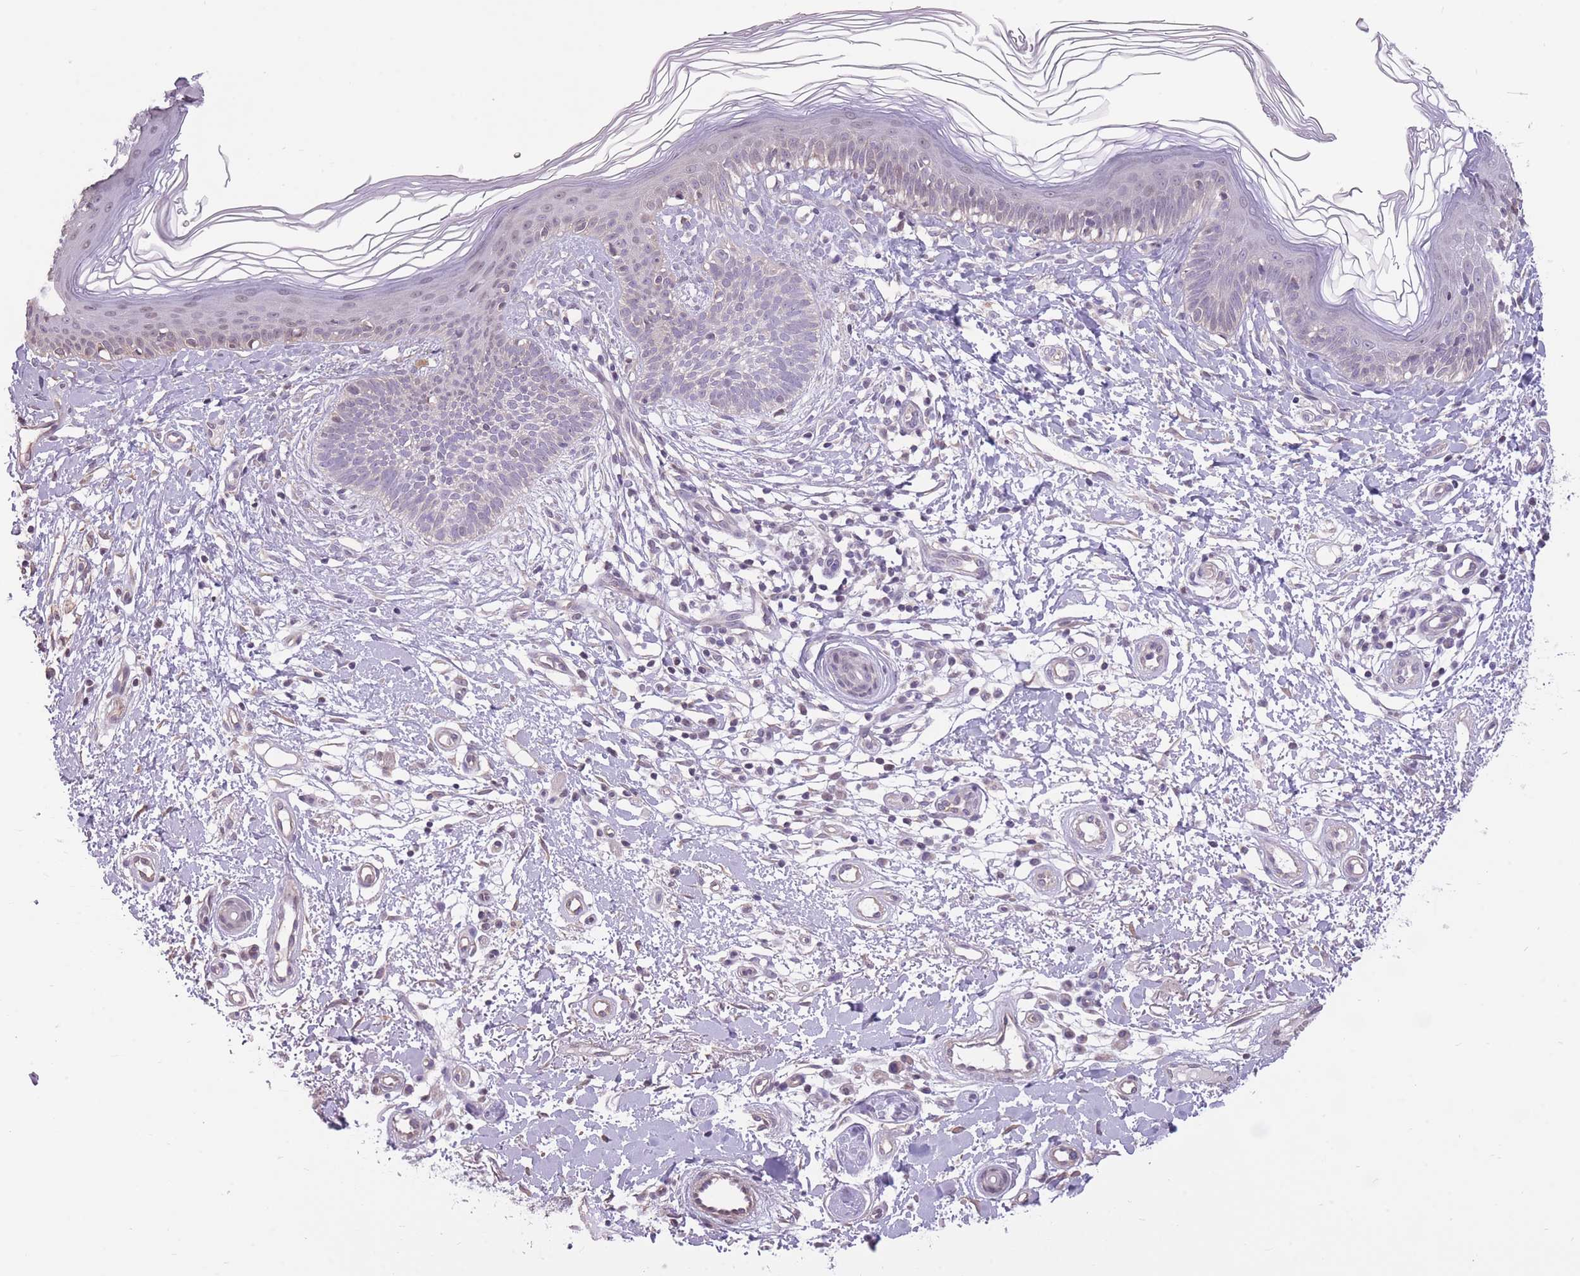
{"staining": {"intensity": "negative", "quantity": "none", "location": "none"}, "tissue": "skin cancer", "cell_type": "Tumor cells", "image_type": "cancer", "snomed": [{"axis": "morphology", "description": "Basal cell carcinoma"}, {"axis": "topography", "description": "Skin"}], "caption": "Immunohistochemical staining of basal cell carcinoma (skin) exhibits no significant staining in tumor cells. The staining was performed using DAB to visualize the protein expression in brown, while the nuclei were stained in blue with hematoxylin (Magnification: 20x).", "gene": "WDR70", "patient": {"sex": "male", "age": 78}}